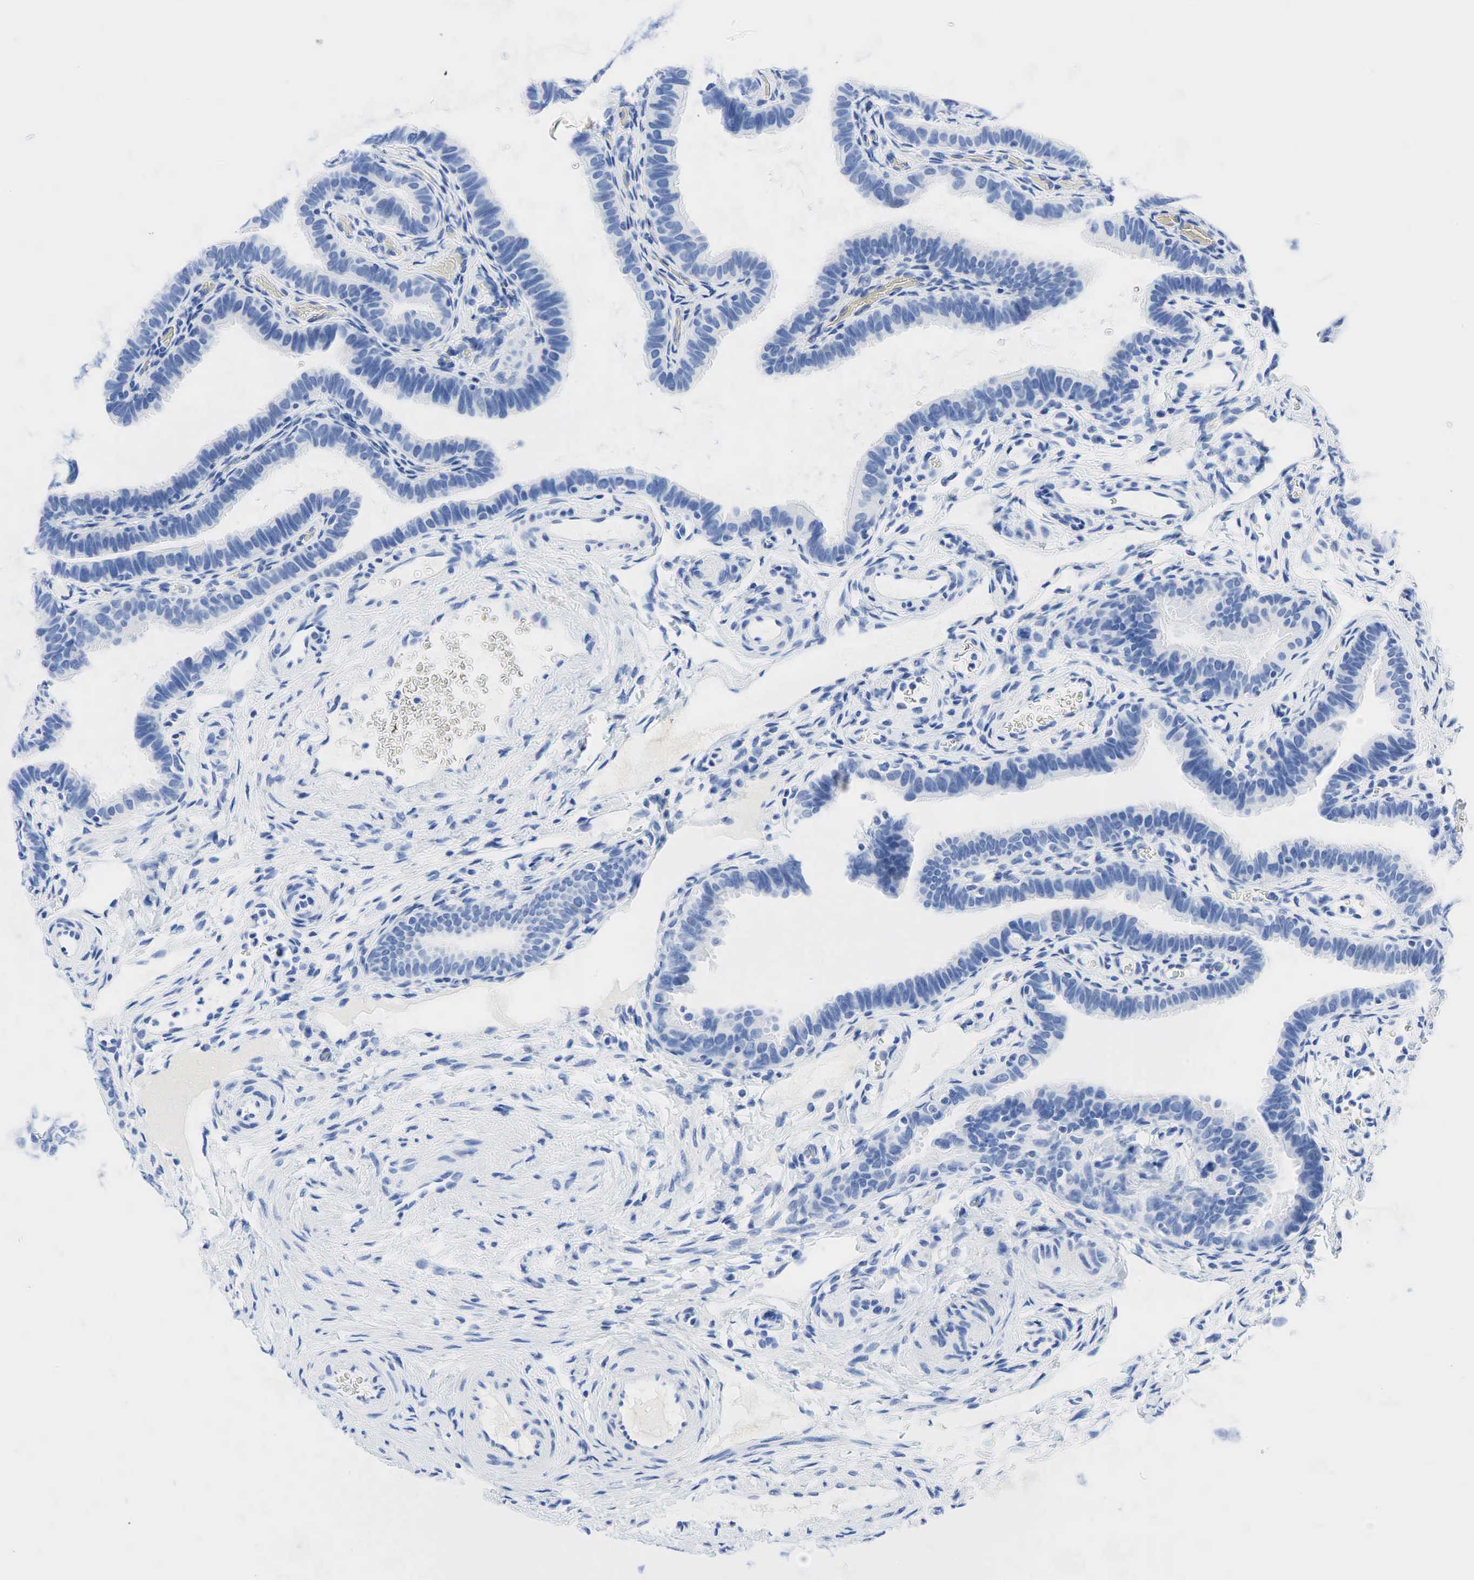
{"staining": {"intensity": "negative", "quantity": "none", "location": "none"}, "tissue": "fallopian tube", "cell_type": "Glandular cells", "image_type": "normal", "snomed": [{"axis": "morphology", "description": "Normal tissue, NOS"}, {"axis": "topography", "description": "Vagina"}, {"axis": "topography", "description": "Fallopian tube"}], "caption": "Photomicrograph shows no significant protein staining in glandular cells of unremarkable fallopian tube.", "gene": "INHA", "patient": {"sex": "female", "age": 38}}